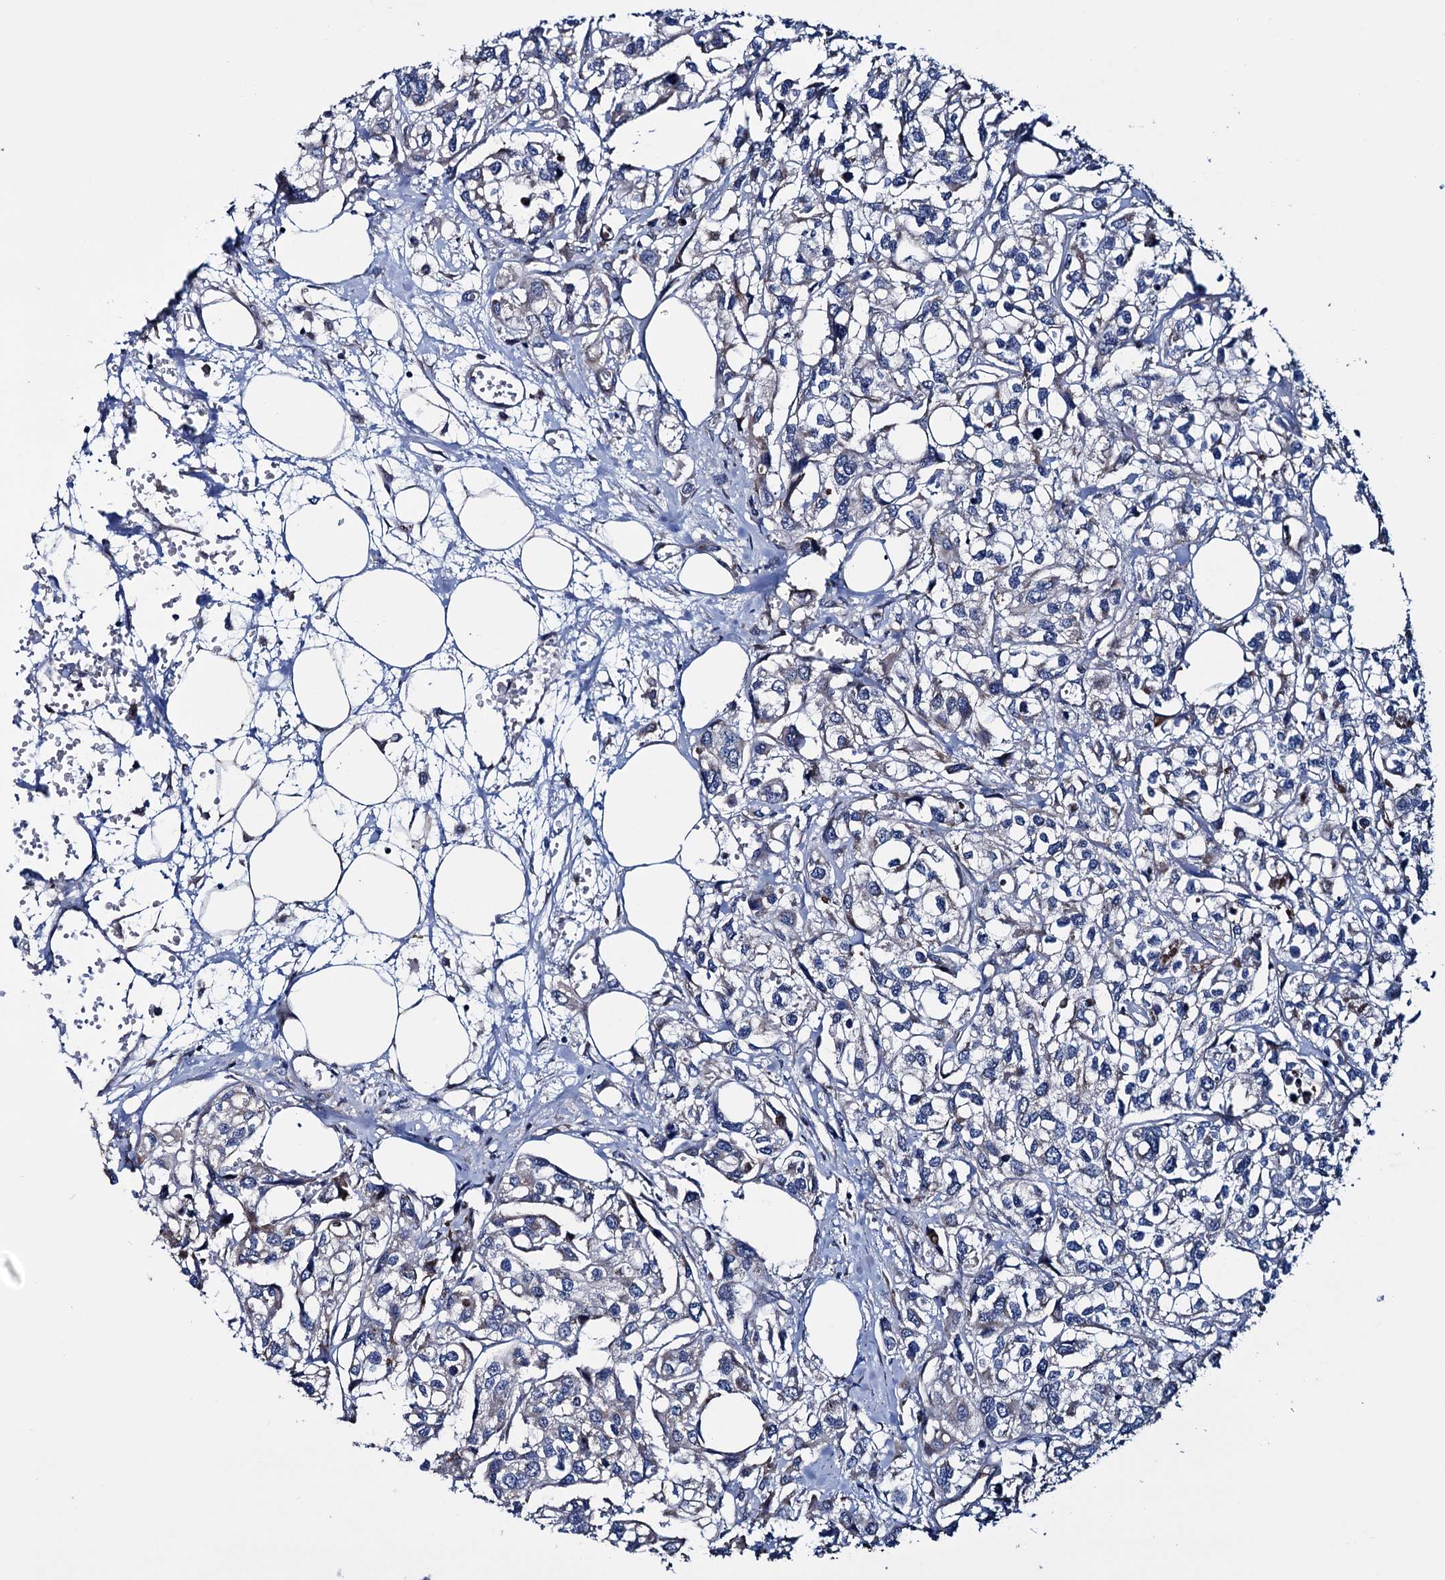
{"staining": {"intensity": "negative", "quantity": "none", "location": "none"}, "tissue": "urothelial cancer", "cell_type": "Tumor cells", "image_type": "cancer", "snomed": [{"axis": "morphology", "description": "Urothelial carcinoma, High grade"}, {"axis": "topography", "description": "Urinary bladder"}], "caption": "Immunohistochemistry (IHC) histopathology image of human urothelial cancer stained for a protein (brown), which shows no positivity in tumor cells.", "gene": "EYA4", "patient": {"sex": "male", "age": 67}}